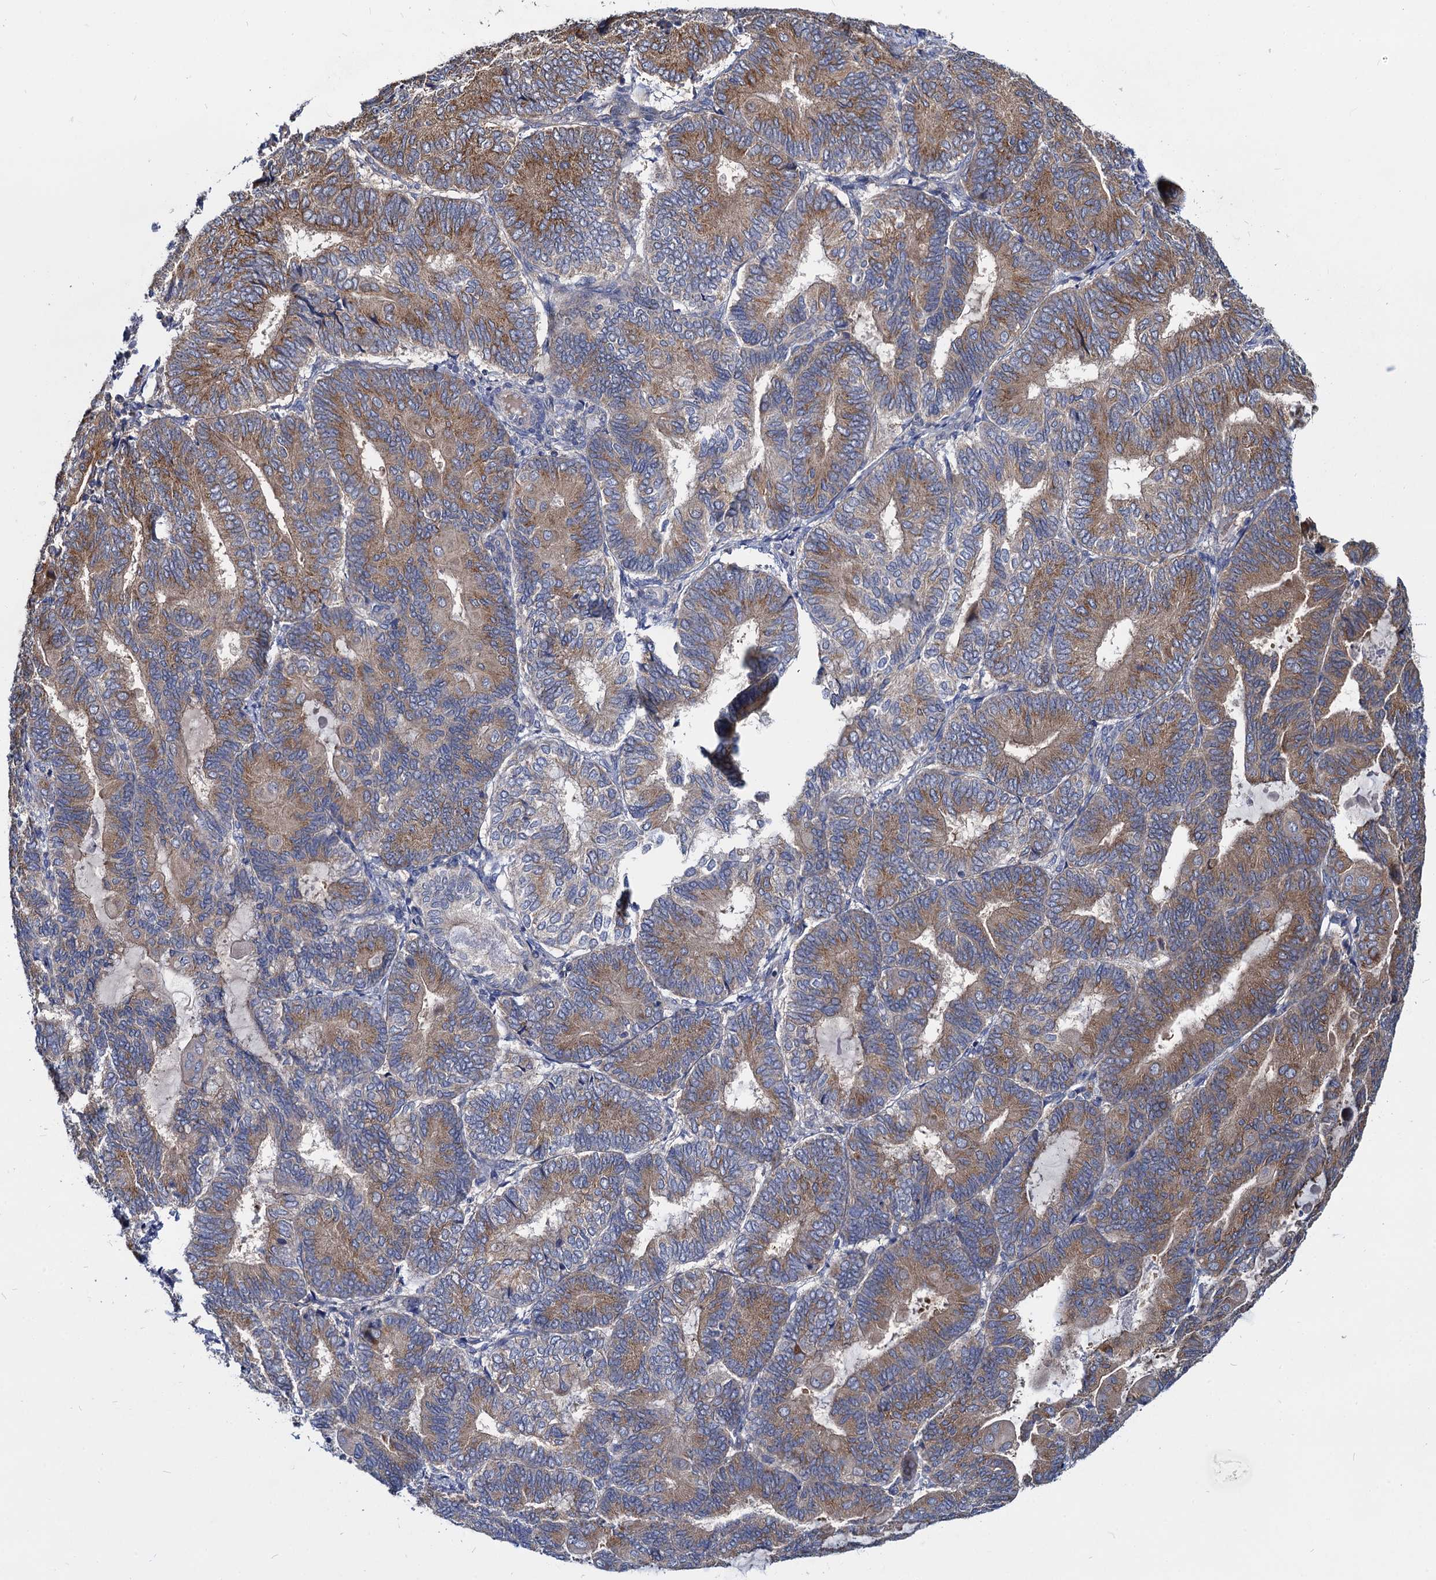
{"staining": {"intensity": "moderate", "quantity": ">75%", "location": "cytoplasmic/membranous"}, "tissue": "endometrial cancer", "cell_type": "Tumor cells", "image_type": "cancer", "snomed": [{"axis": "morphology", "description": "Adenocarcinoma, NOS"}, {"axis": "topography", "description": "Endometrium"}], "caption": "A brown stain shows moderate cytoplasmic/membranous expression of a protein in endometrial adenocarcinoma tumor cells.", "gene": "CEP192", "patient": {"sex": "female", "age": 81}}